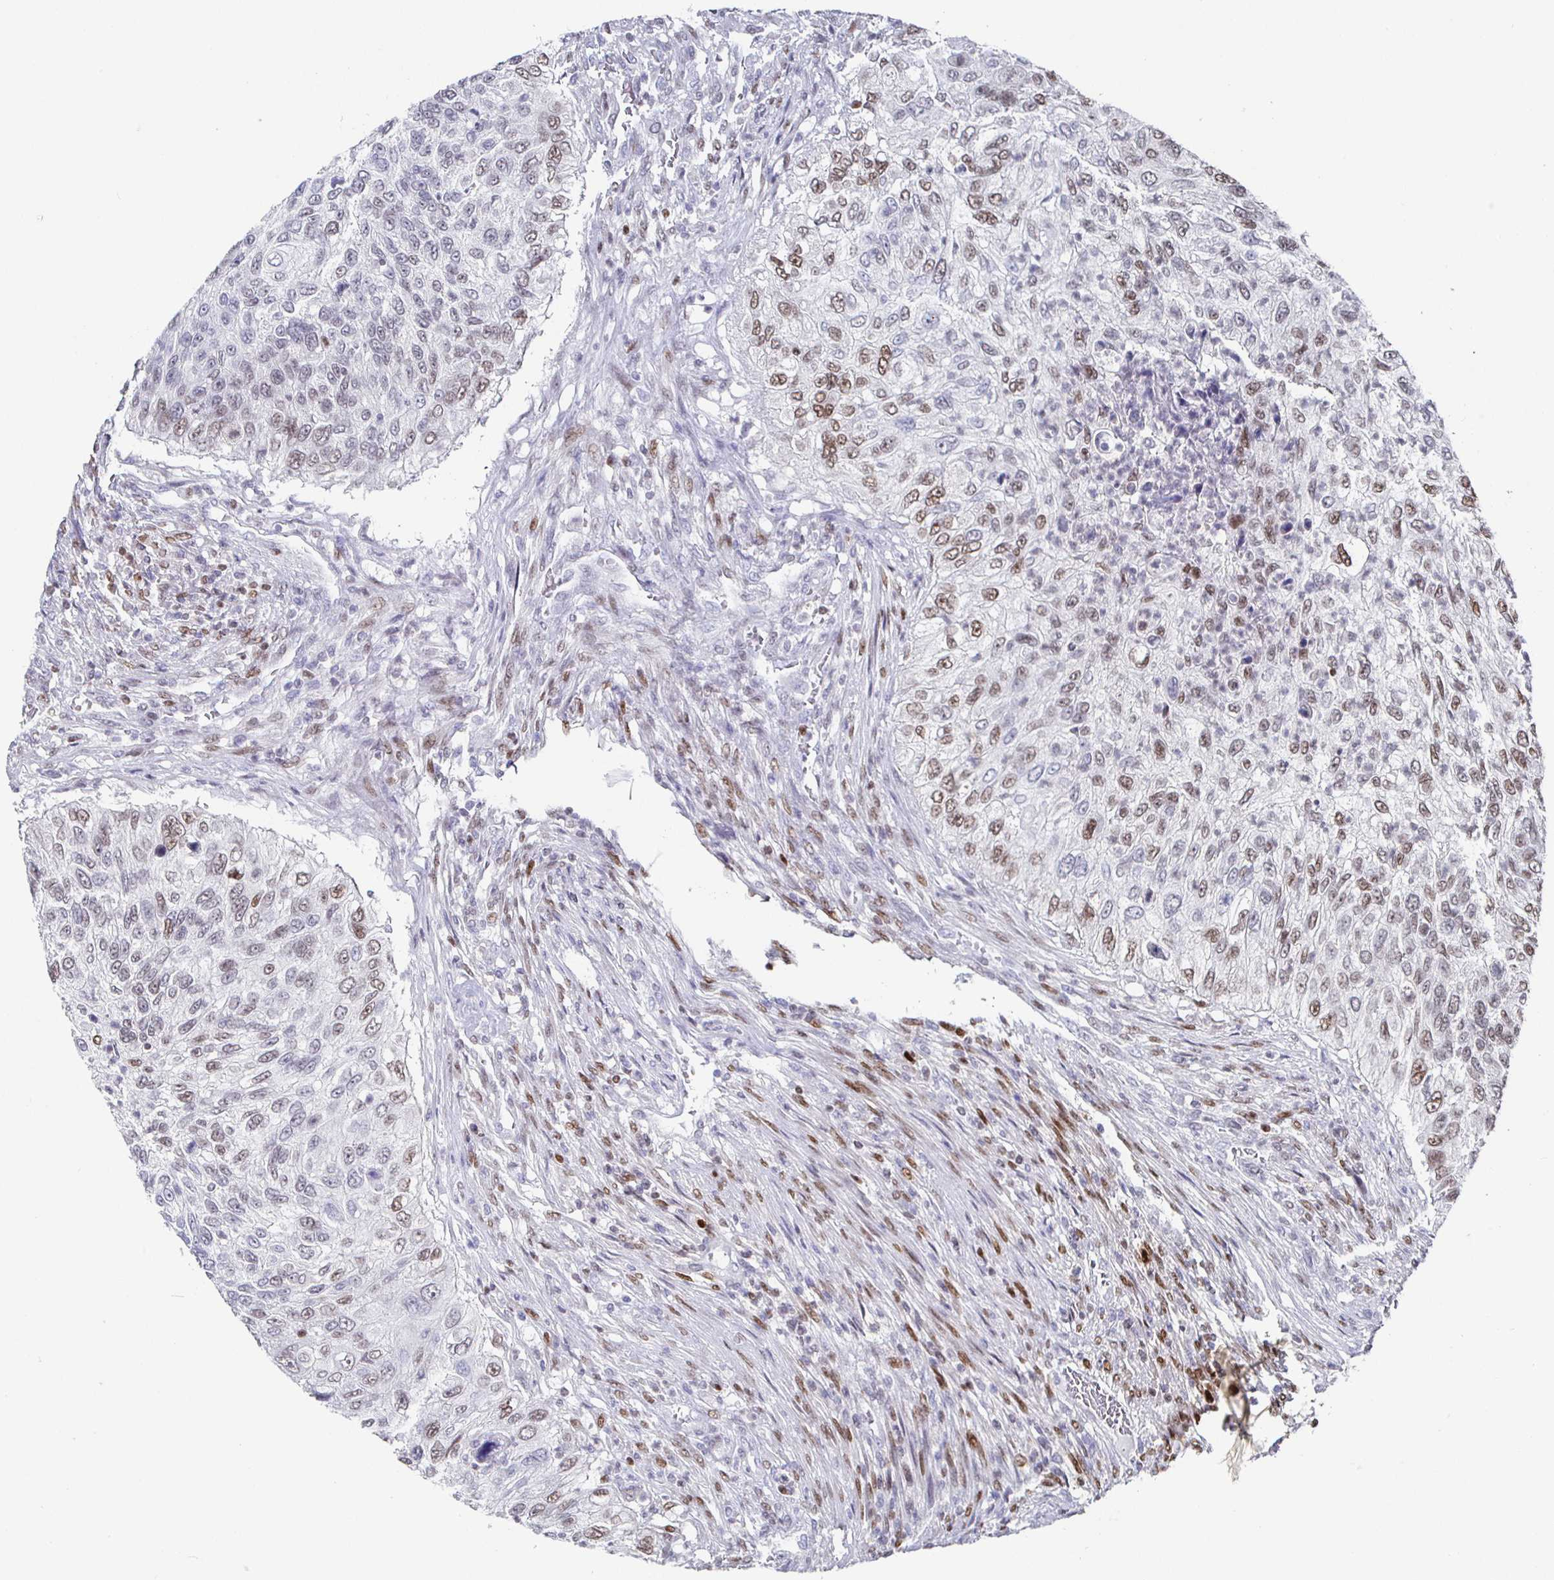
{"staining": {"intensity": "moderate", "quantity": "<25%", "location": "nuclear"}, "tissue": "urothelial cancer", "cell_type": "Tumor cells", "image_type": "cancer", "snomed": [{"axis": "morphology", "description": "Urothelial carcinoma, High grade"}, {"axis": "topography", "description": "Urinary bladder"}], "caption": "Protein analysis of urothelial cancer tissue displays moderate nuclear positivity in approximately <25% of tumor cells.", "gene": "RUNX2", "patient": {"sex": "female", "age": 60}}